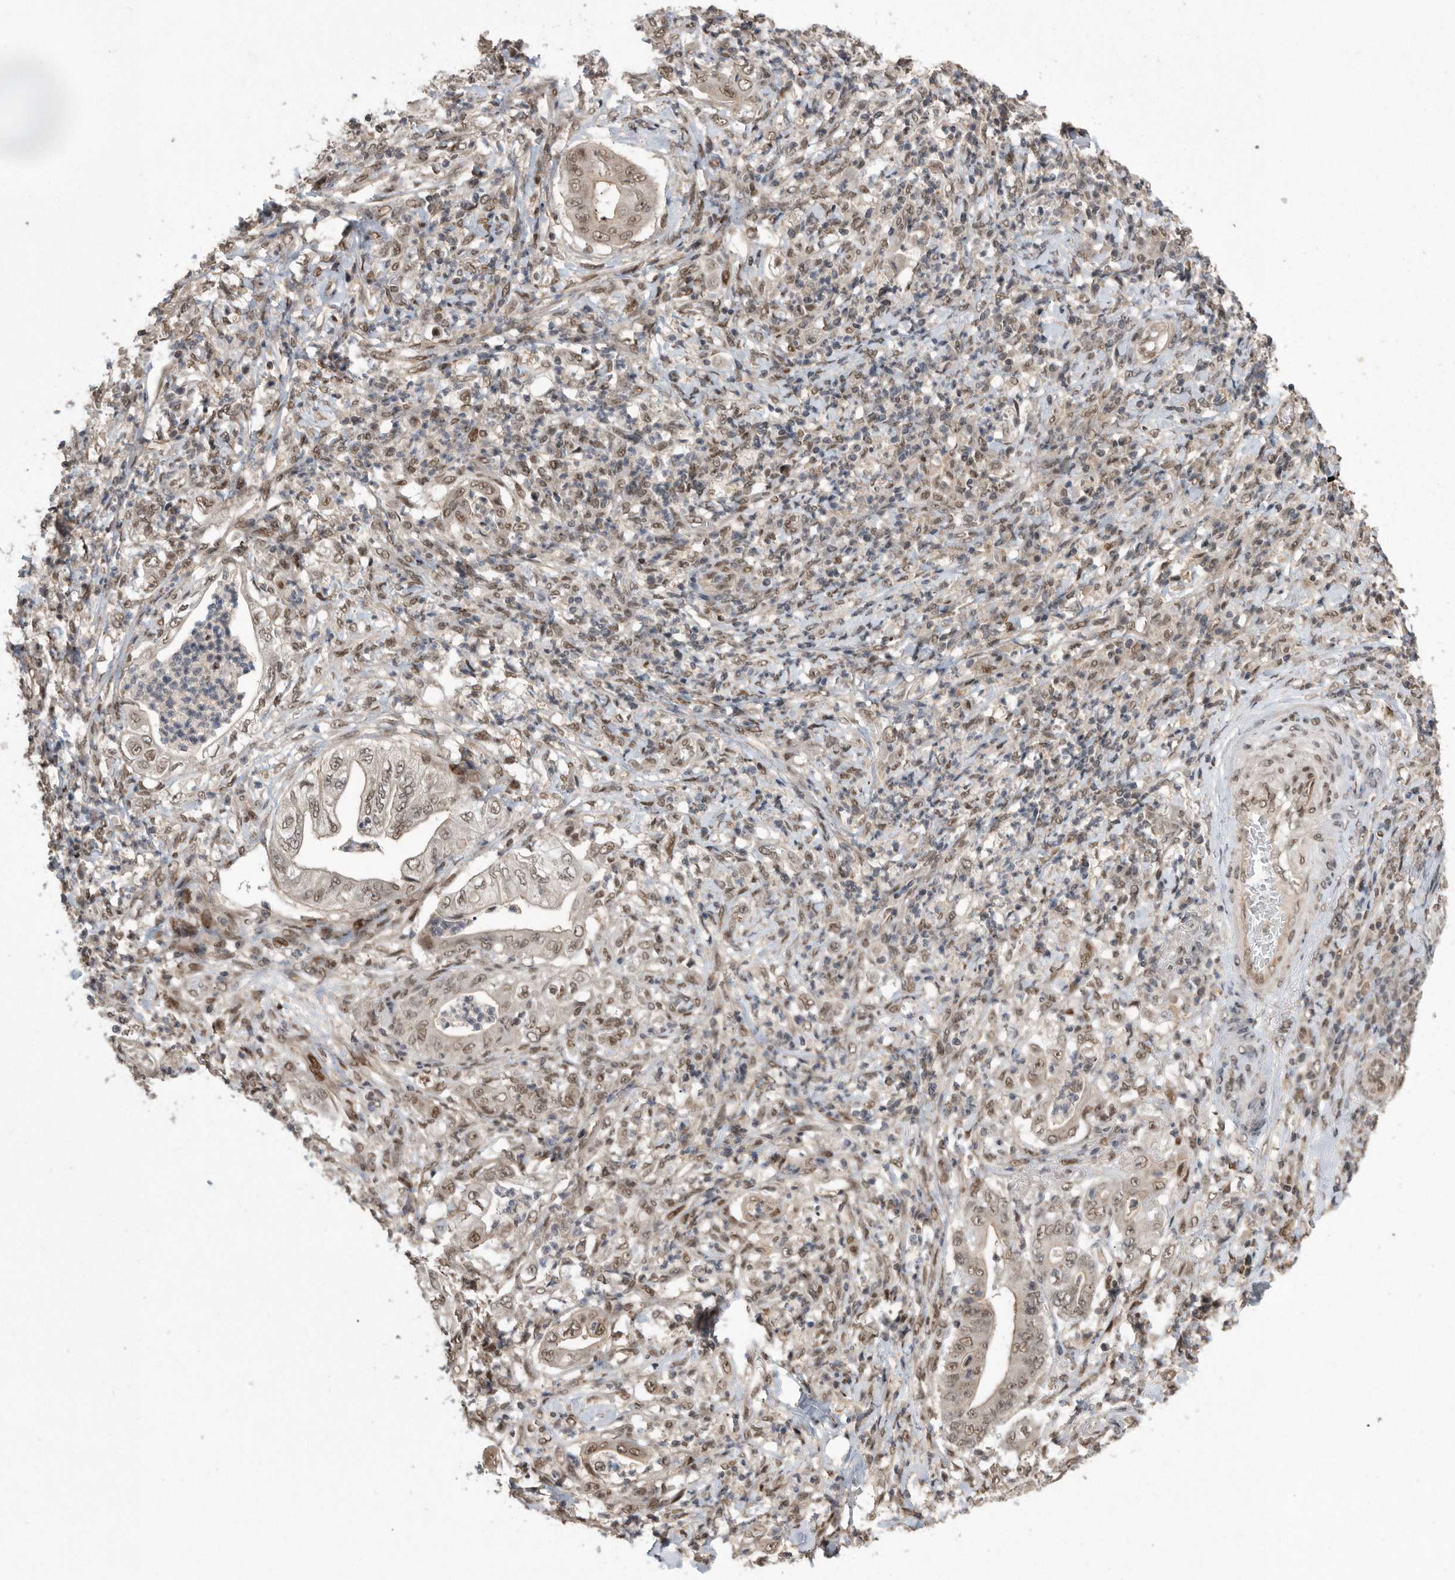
{"staining": {"intensity": "moderate", "quantity": ">75%", "location": "nuclear"}, "tissue": "stomach cancer", "cell_type": "Tumor cells", "image_type": "cancer", "snomed": [{"axis": "morphology", "description": "Adenocarcinoma, NOS"}, {"axis": "topography", "description": "Stomach"}], "caption": "An immunohistochemistry image of tumor tissue is shown. Protein staining in brown shows moderate nuclear positivity in stomach cancer within tumor cells. (Stains: DAB in brown, nuclei in blue, Microscopy: brightfield microscopy at high magnification).", "gene": "TDRD3", "patient": {"sex": "female", "age": 73}}